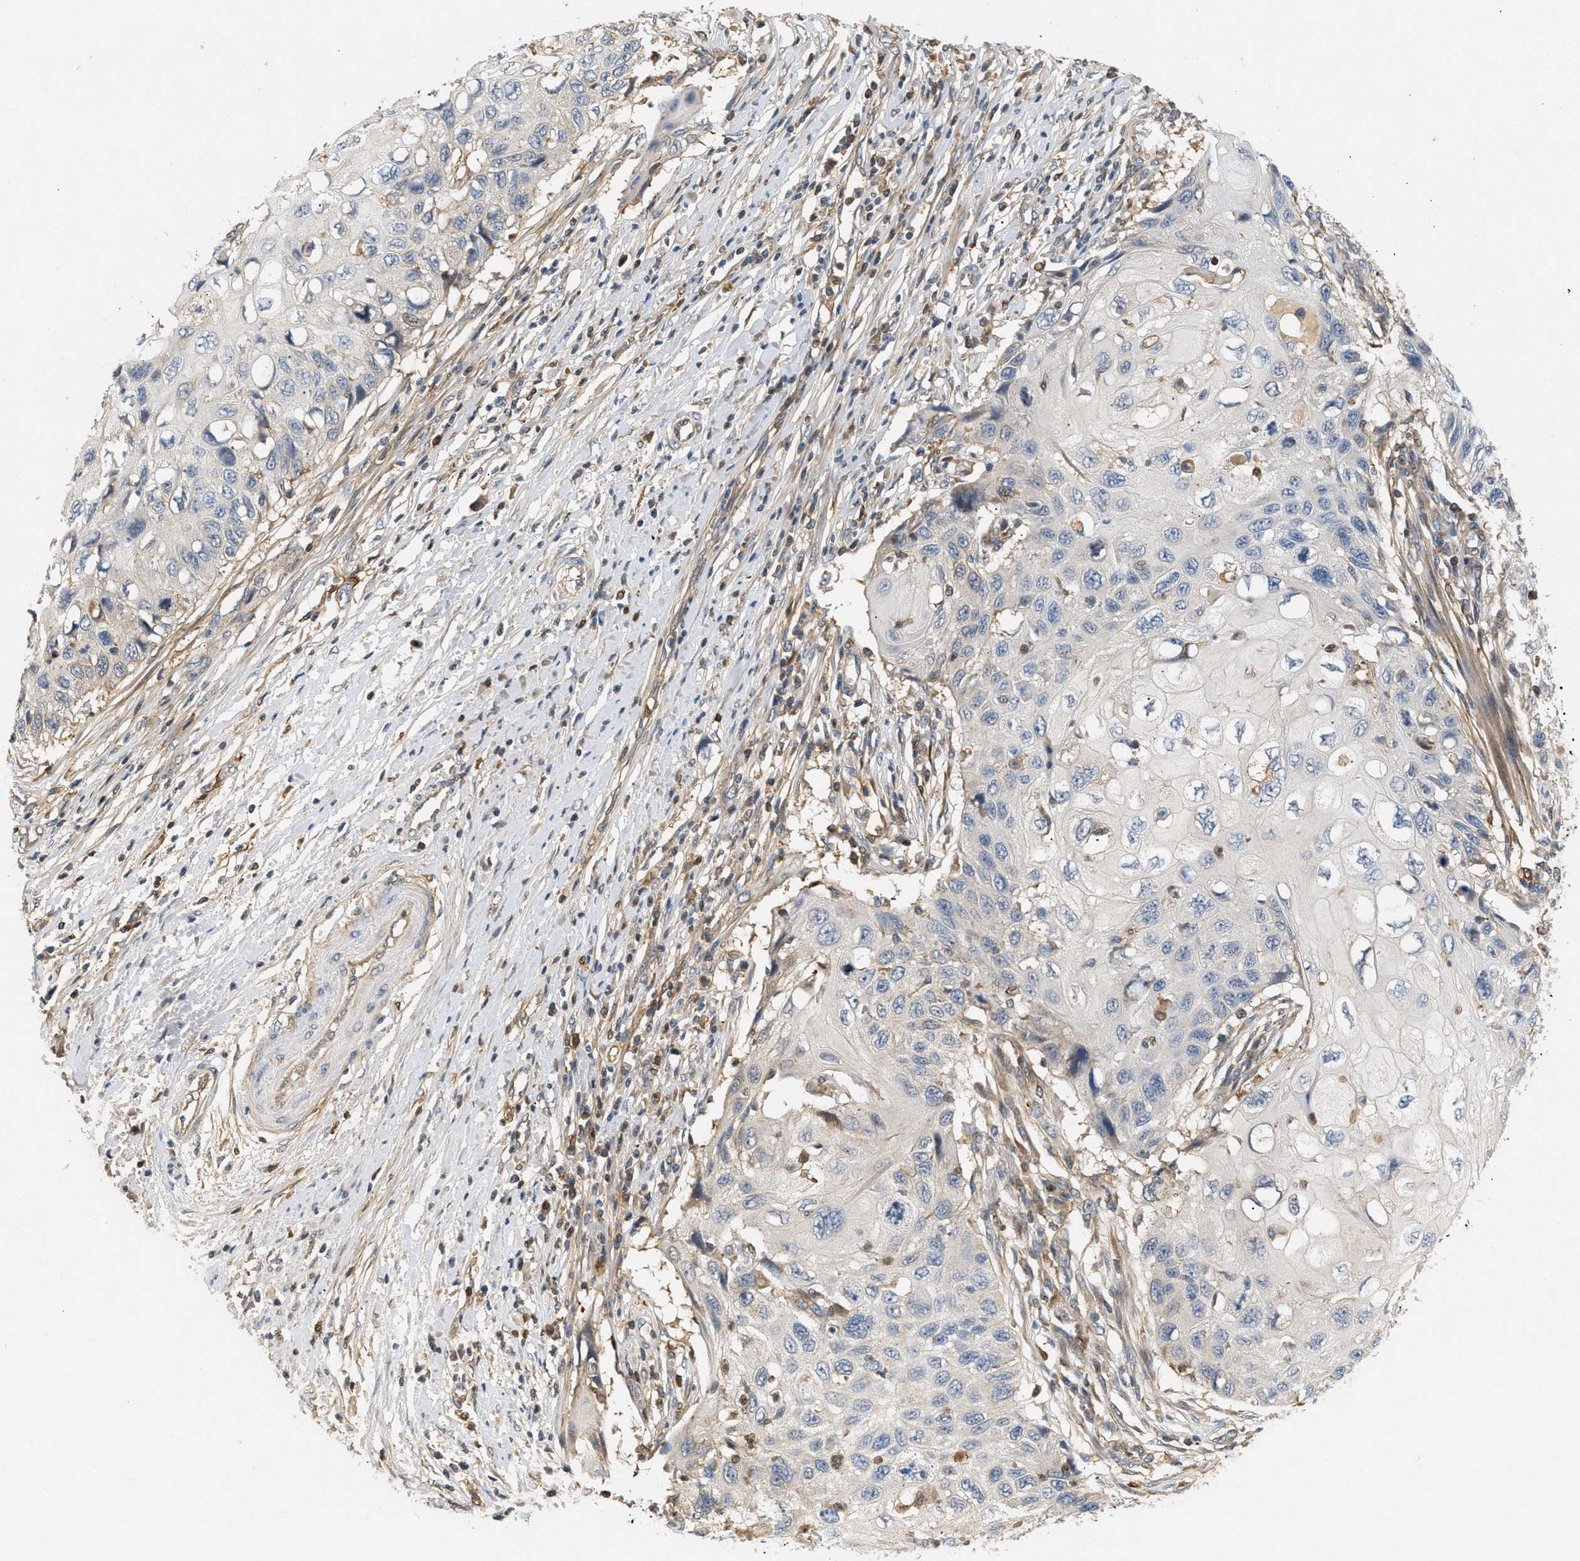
{"staining": {"intensity": "negative", "quantity": "none", "location": "none"}, "tissue": "cervical cancer", "cell_type": "Tumor cells", "image_type": "cancer", "snomed": [{"axis": "morphology", "description": "Squamous cell carcinoma, NOS"}, {"axis": "topography", "description": "Cervix"}], "caption": "Immunohistochemistry image of neoplastic tissue: cervical cancer stained with DAB (3,3'-diaminobenzidine) demonstrates no significant protein positivity in tumor cells. (DAB immunohistochemistry (IHC) visualized using brightfield microscopy, high magnification).", "gene": "FARS2", "patient": {"sex": "female", "age": 70}}